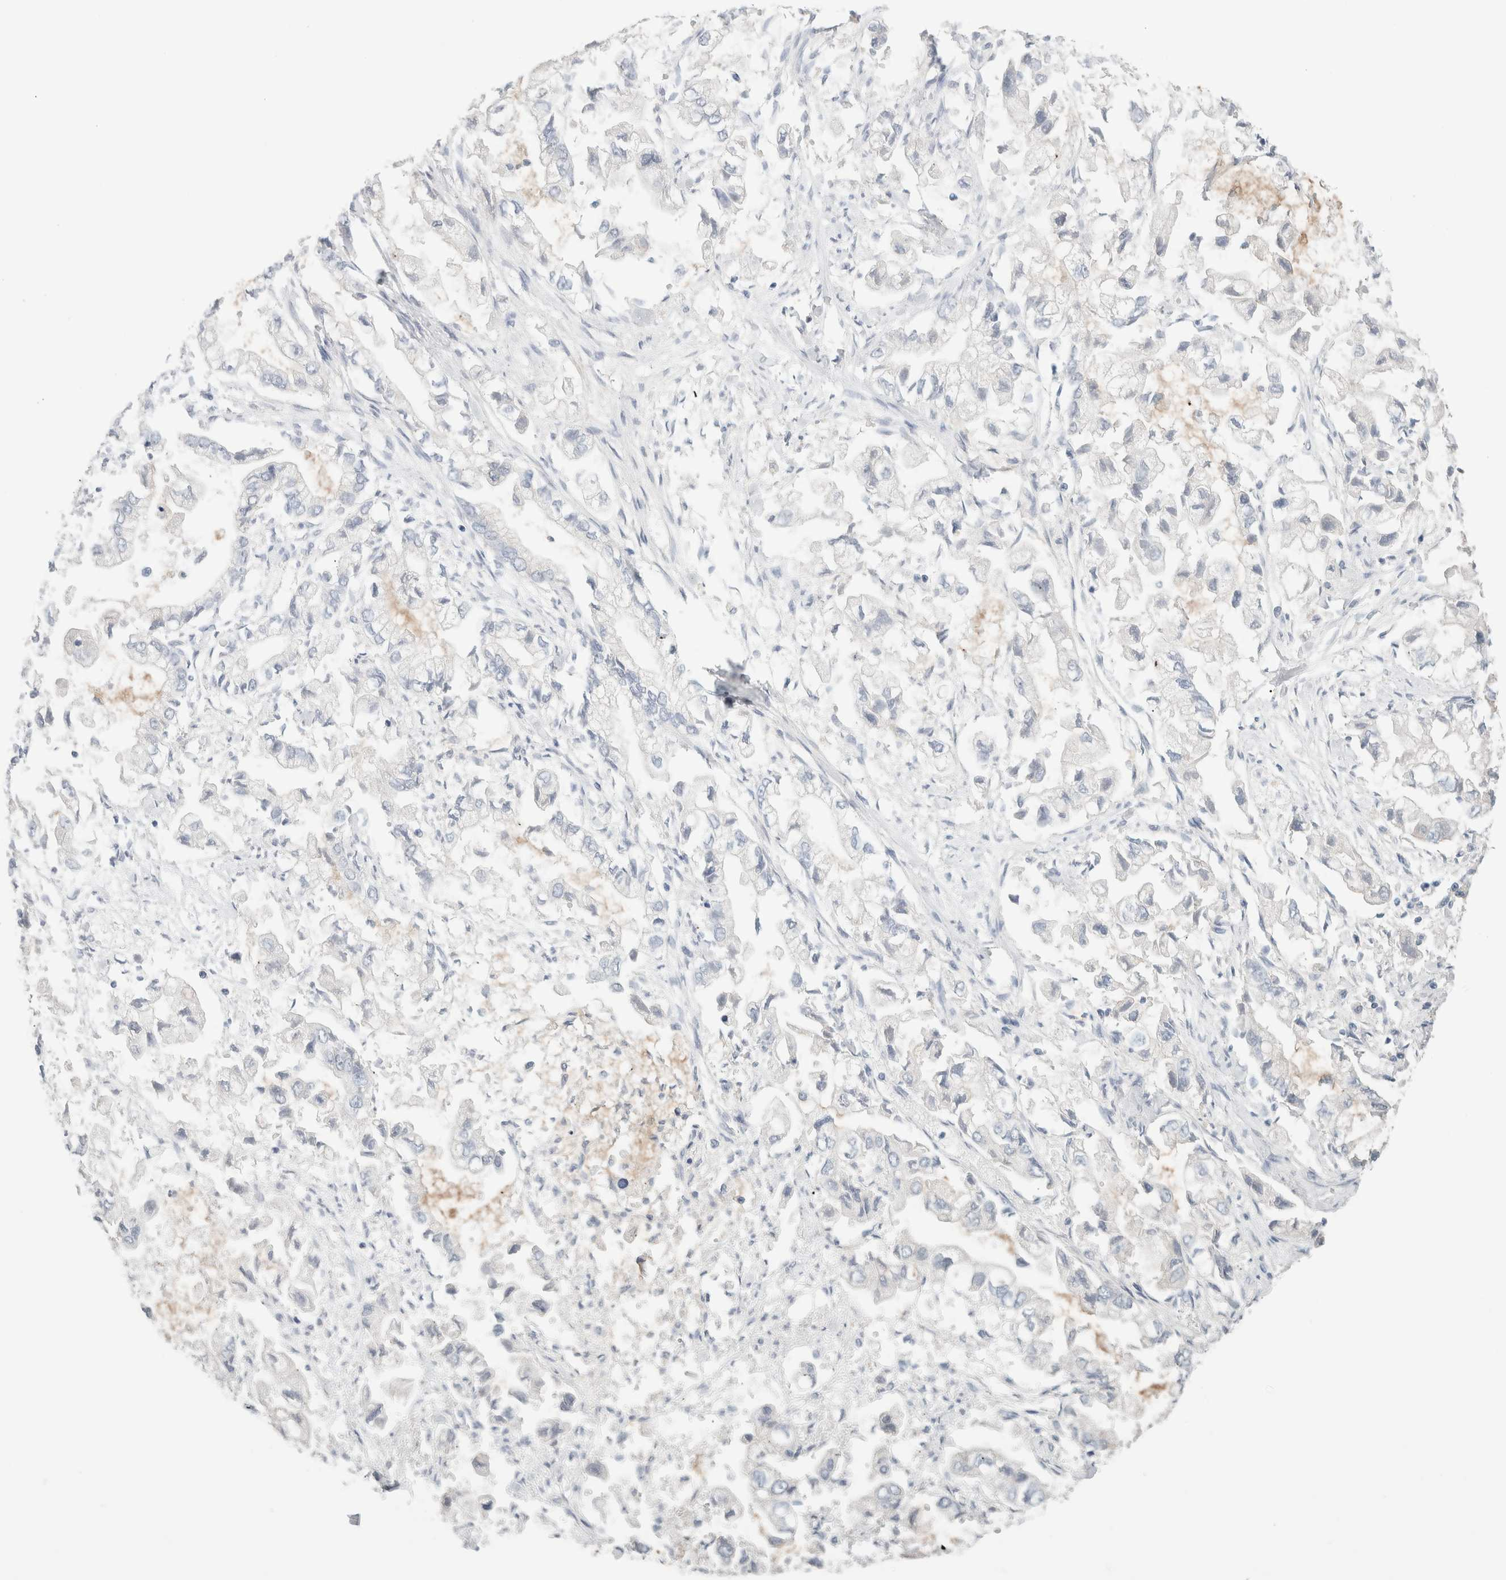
{"staining": {"intensity": "negative", "quantity": "none", "location": "none"}, "tissue": "stomach cancer", "cell_type": "Tumor cells", "image_type": "cancer", "snomed": [{"axis": "morphology", "description": "Normal tissue, NOS"}, {"axis": "morphology", "description": "Adenocarcinoma, NOS"}, {"axis": "topography", "description": "Stomach"}], "caption": "The IHC photomicrograph has no significant positivity in tumor cells of stomach cancer (adenocarcinoma) tissue.", "gene": "IL6", "patient": {"sex": "male", "age": 62}}